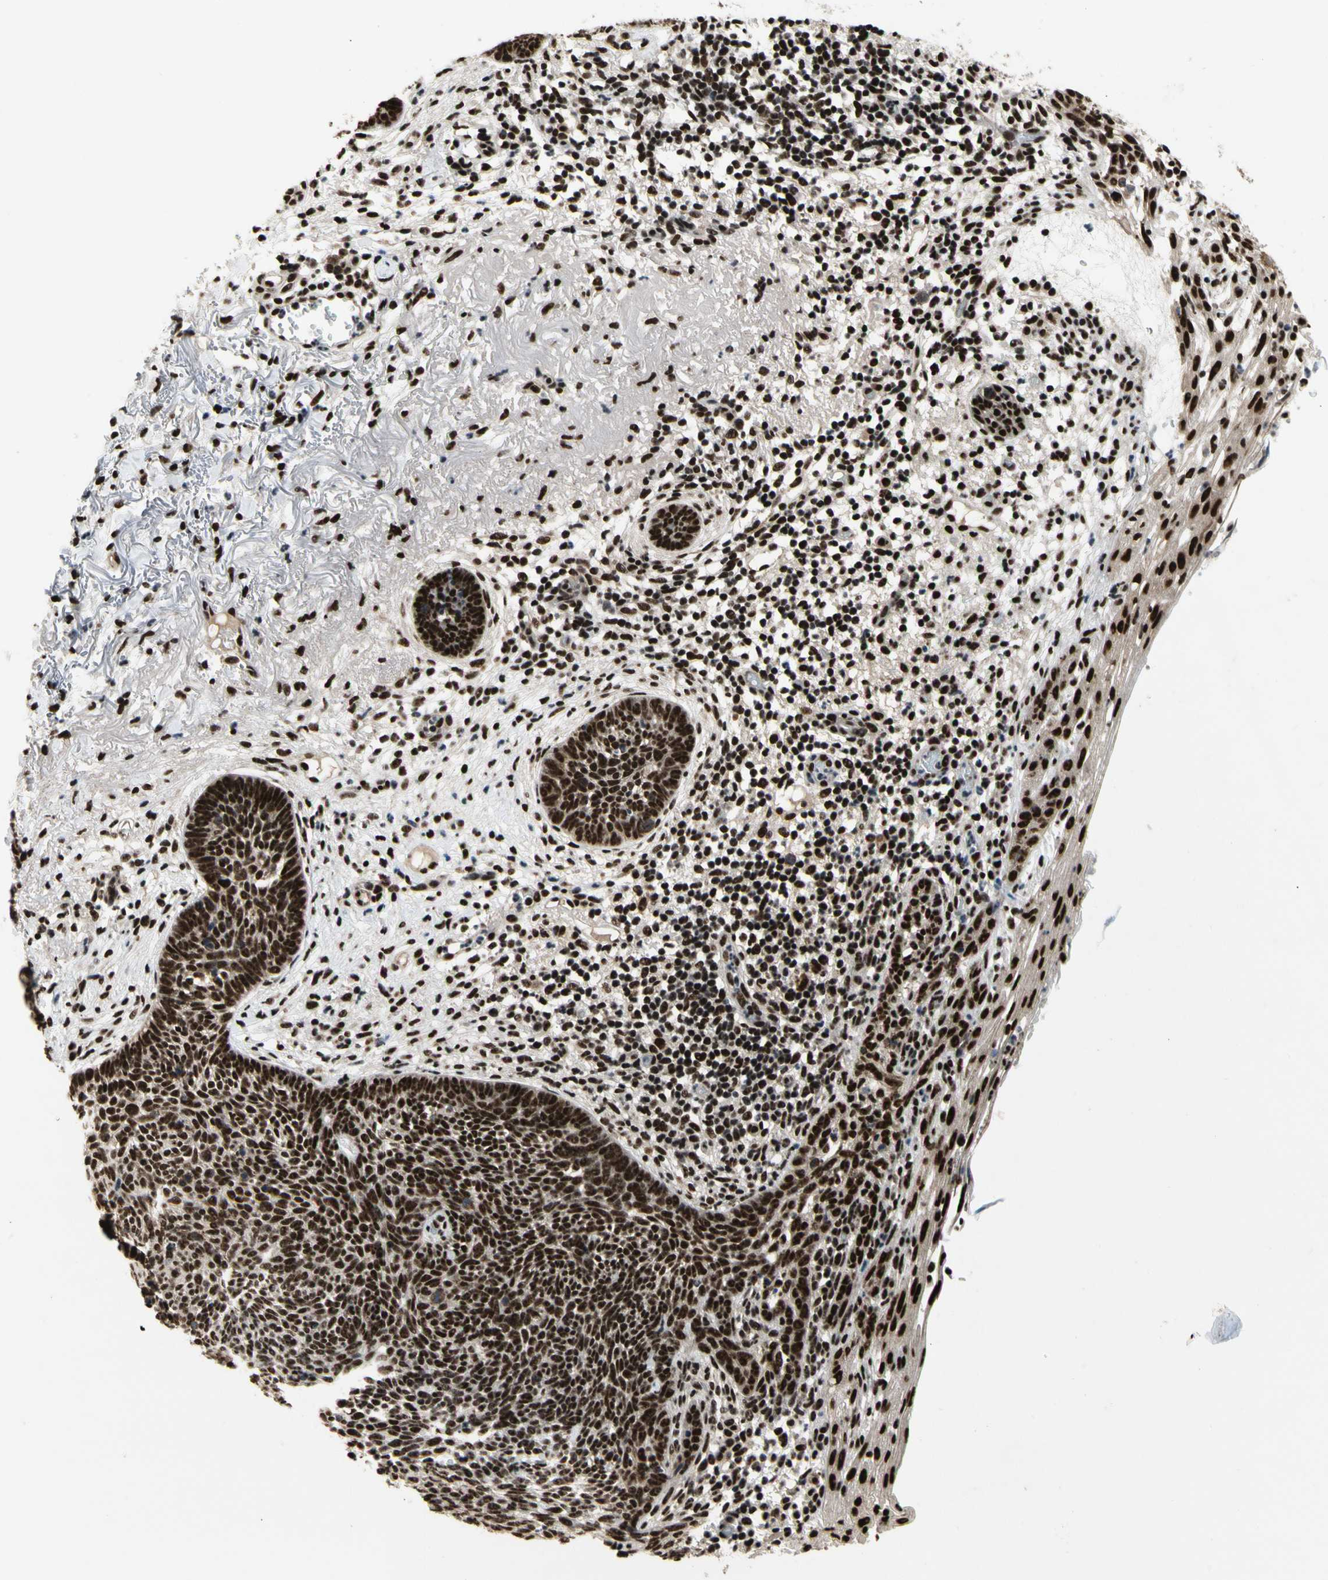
{"staining": {"intensity": "strong", "quantity": ">75%", "location": "nuclear"}, "tissue": "skin cancer", "cell_type": "Tumor cells", "image_type": "cancer", "snomed": [{"axis": "morphology", "description": "Basal cell carcinoma"}, {"axis": "topography", "description": "Skin"}], "caption": "Protein expression analysis of human basal cell carcinoma (skin) reveals strong nuclear expression in approximately >75% of tumor cells.", "gene": "SRSF11", "patient": {"sex": "female", "age": 70}}